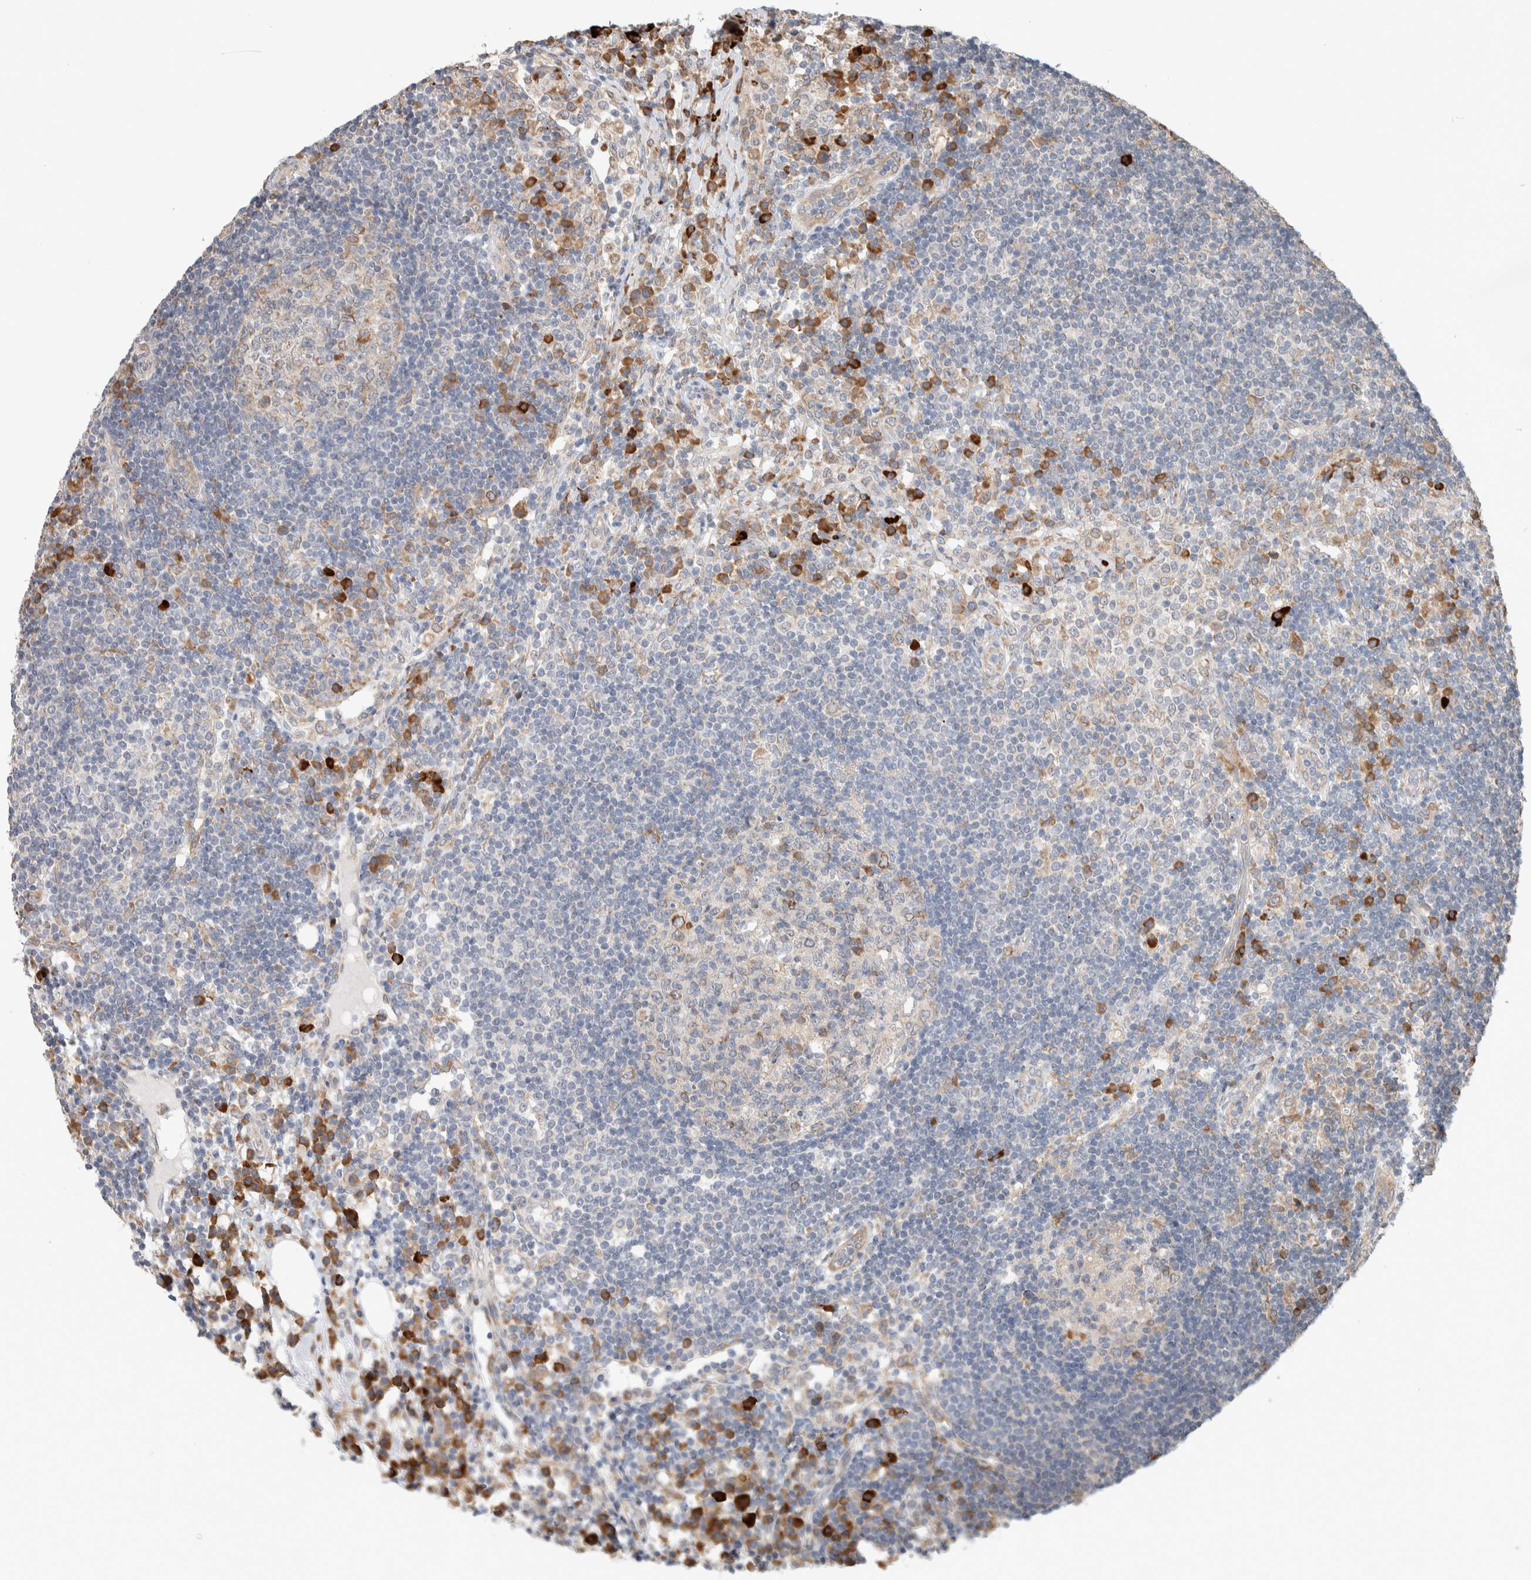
{"staining": {"intensity": "strong", "quantity": "<25%", "location": "cytoplasmic/membranous"}, "tissue": "lymph node", "cell_type": "Germinal center cells", "image_type": "normal", "snomed": [{"axis": "morphology", "description": "Normal tissue, NOS"}, {"axis": "topography", "description": "Lymph node"}], "caption": "Strong cytoplasmic/membranous positivity is appreciated in approximately <25% of germinal center cells in unremarkable lymph node.", "gene": "ADCY8", "patient": {"sex": "female", "age": 53}}